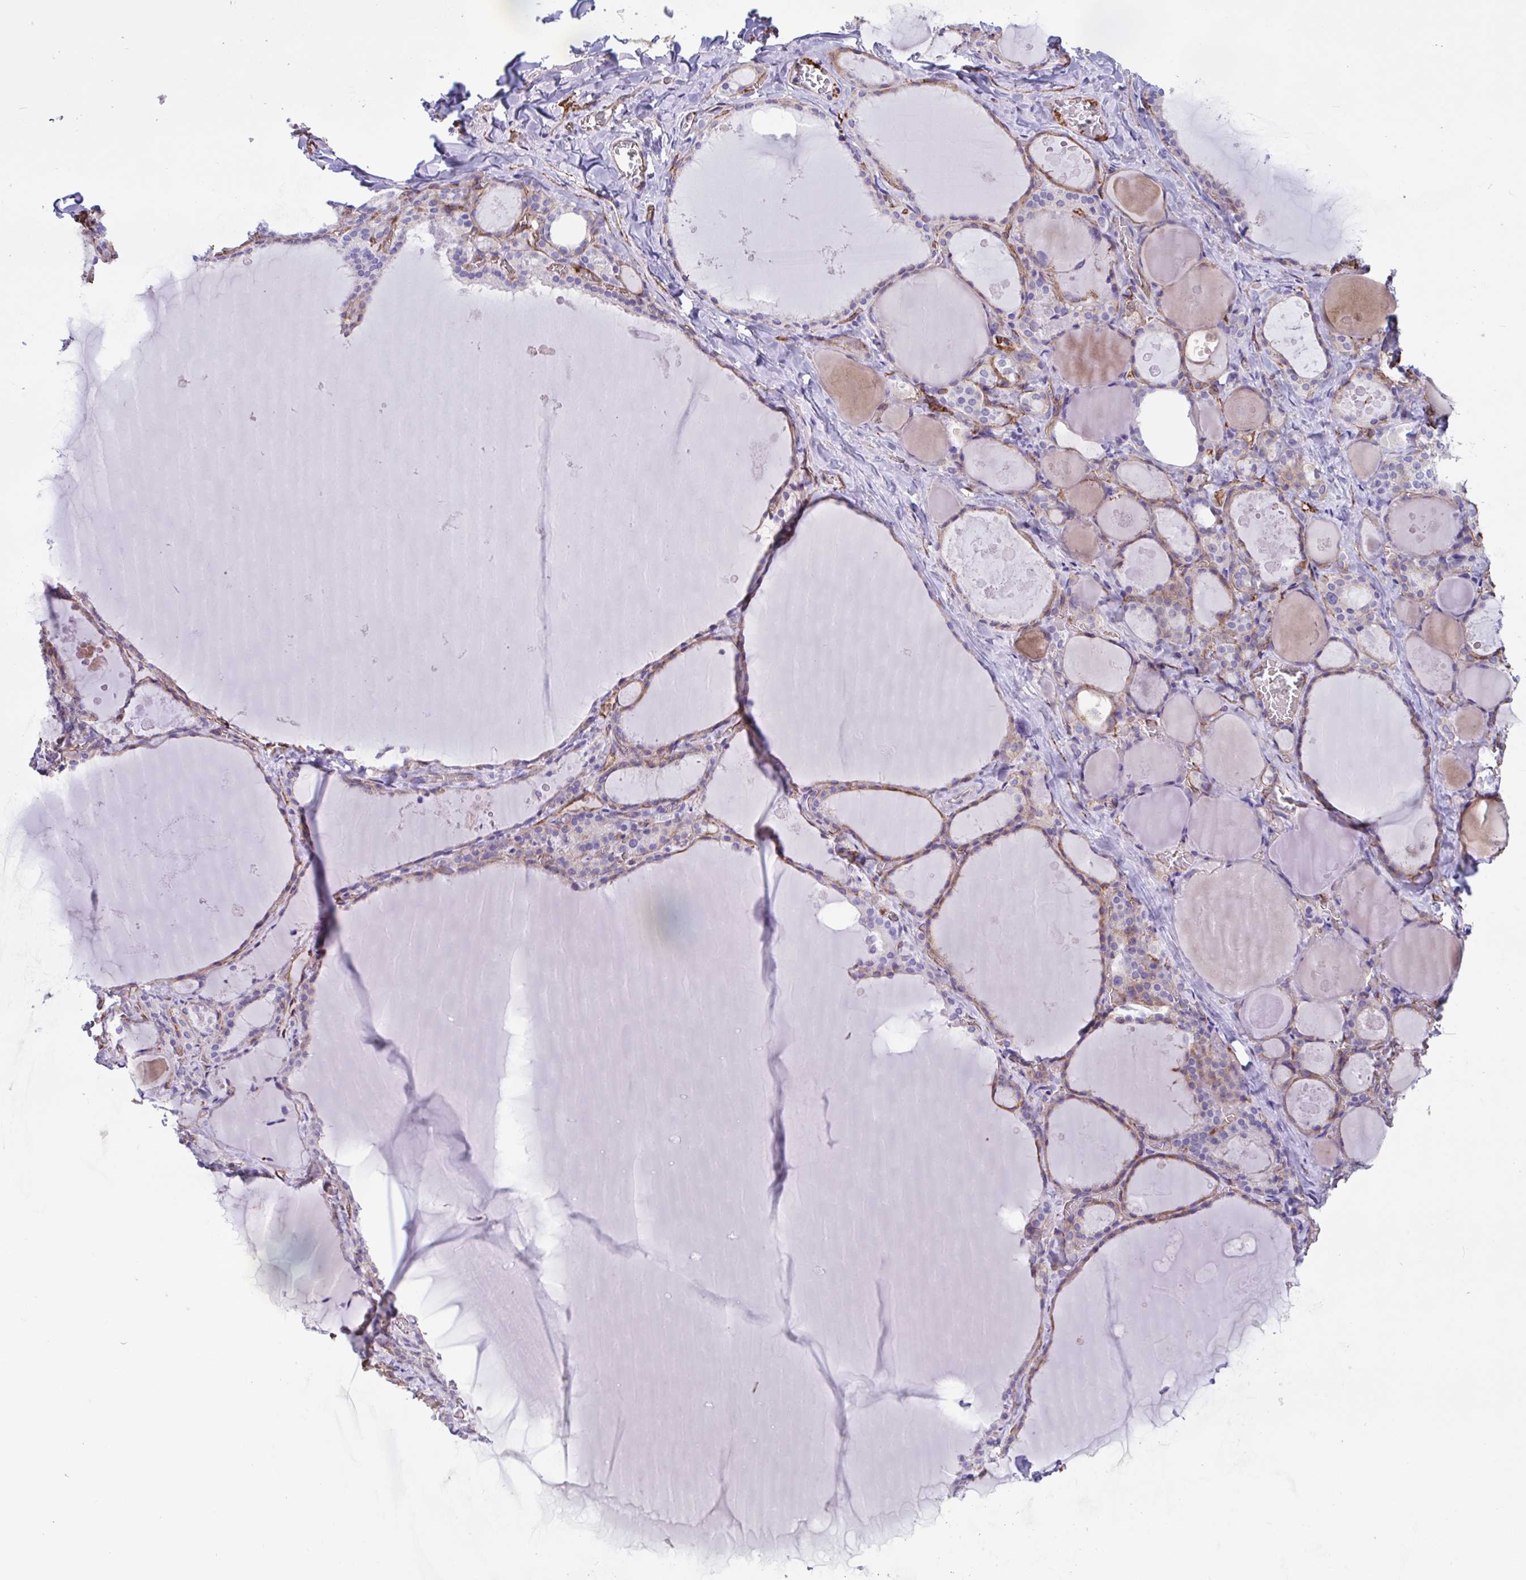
{"staining": {"intensity": "moderate", "quantity": "25%-75%", "location": "cytoplasmic/membranous"}, "tissue": "thyroid gland", "cell_type": "Glandular cells", "image_type": "normal", "snomed": [{"axis": "morphology", "description": "Normal tissue, NOS"}, {"axis": "topography", "description": "Thyroid gland"}], "caption": "Glandular cells demonstrate moderate cytoplasmic/membranous staining in about 25%-75% of cells in normal thyroid gland. Immunohistochemistry (ihc) stains the protein in brown and the nuclei are stained blue.", "gene": "RPL22L1", "patient": {"sex": "male", "age": 56}}